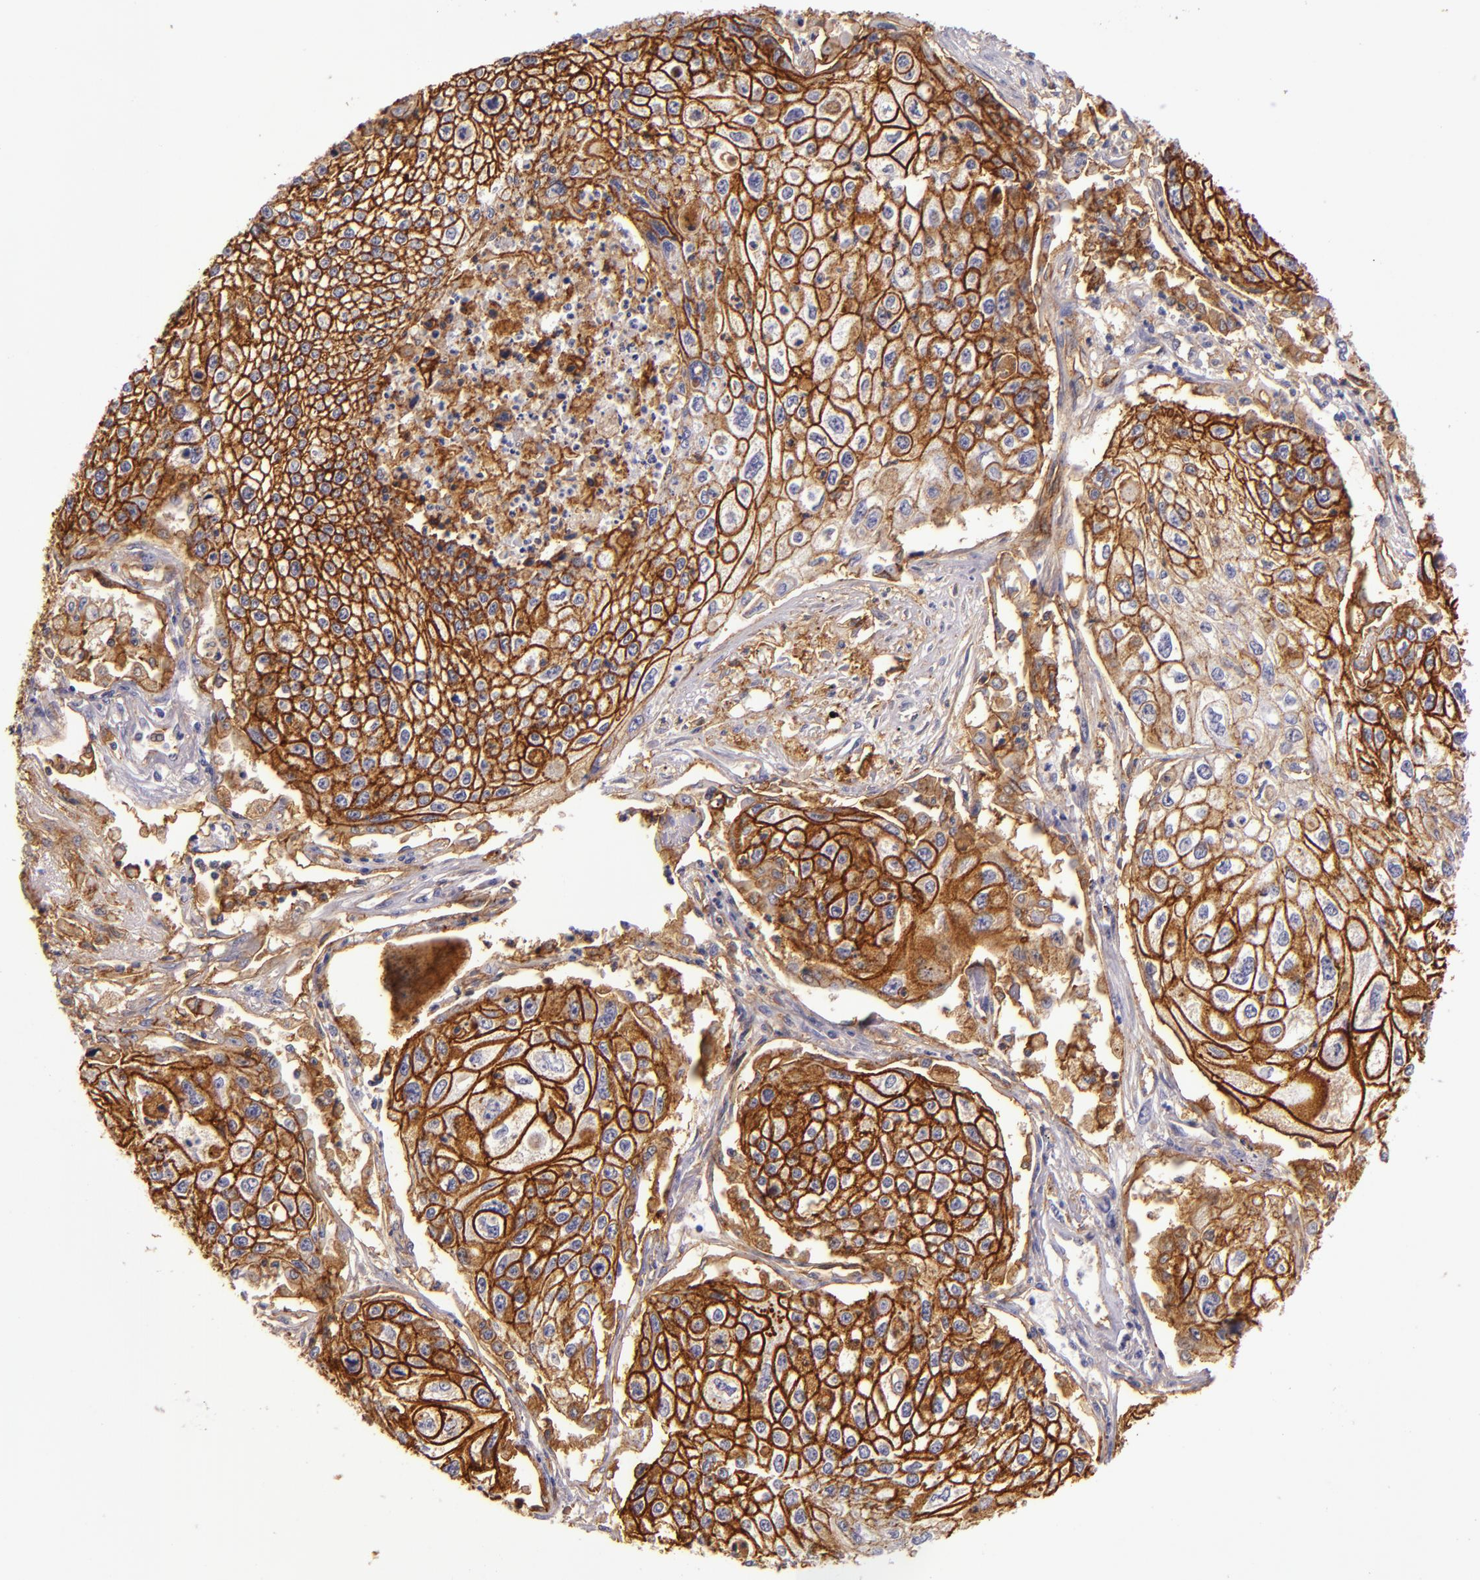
{"staining": {"intensity": "strong", "quantity": ">75%", "location": "cytoplasmic/membranous"}, "tissue": "lung cancer", "cell_type": "Tumor cells", "image_type": "cancer", "snomed": [{"axis": "morphology", "description": "Squamous cell carcinoma, NOS"}, {"axis": "topography", "description": "Lung"}], "caption": "Human squamous cell carcinoma (lung) stained with a protein marker reveals strong staining in tumor cells.", "gene": "CD9", "patient": {"sex": "male", "age": 75}}